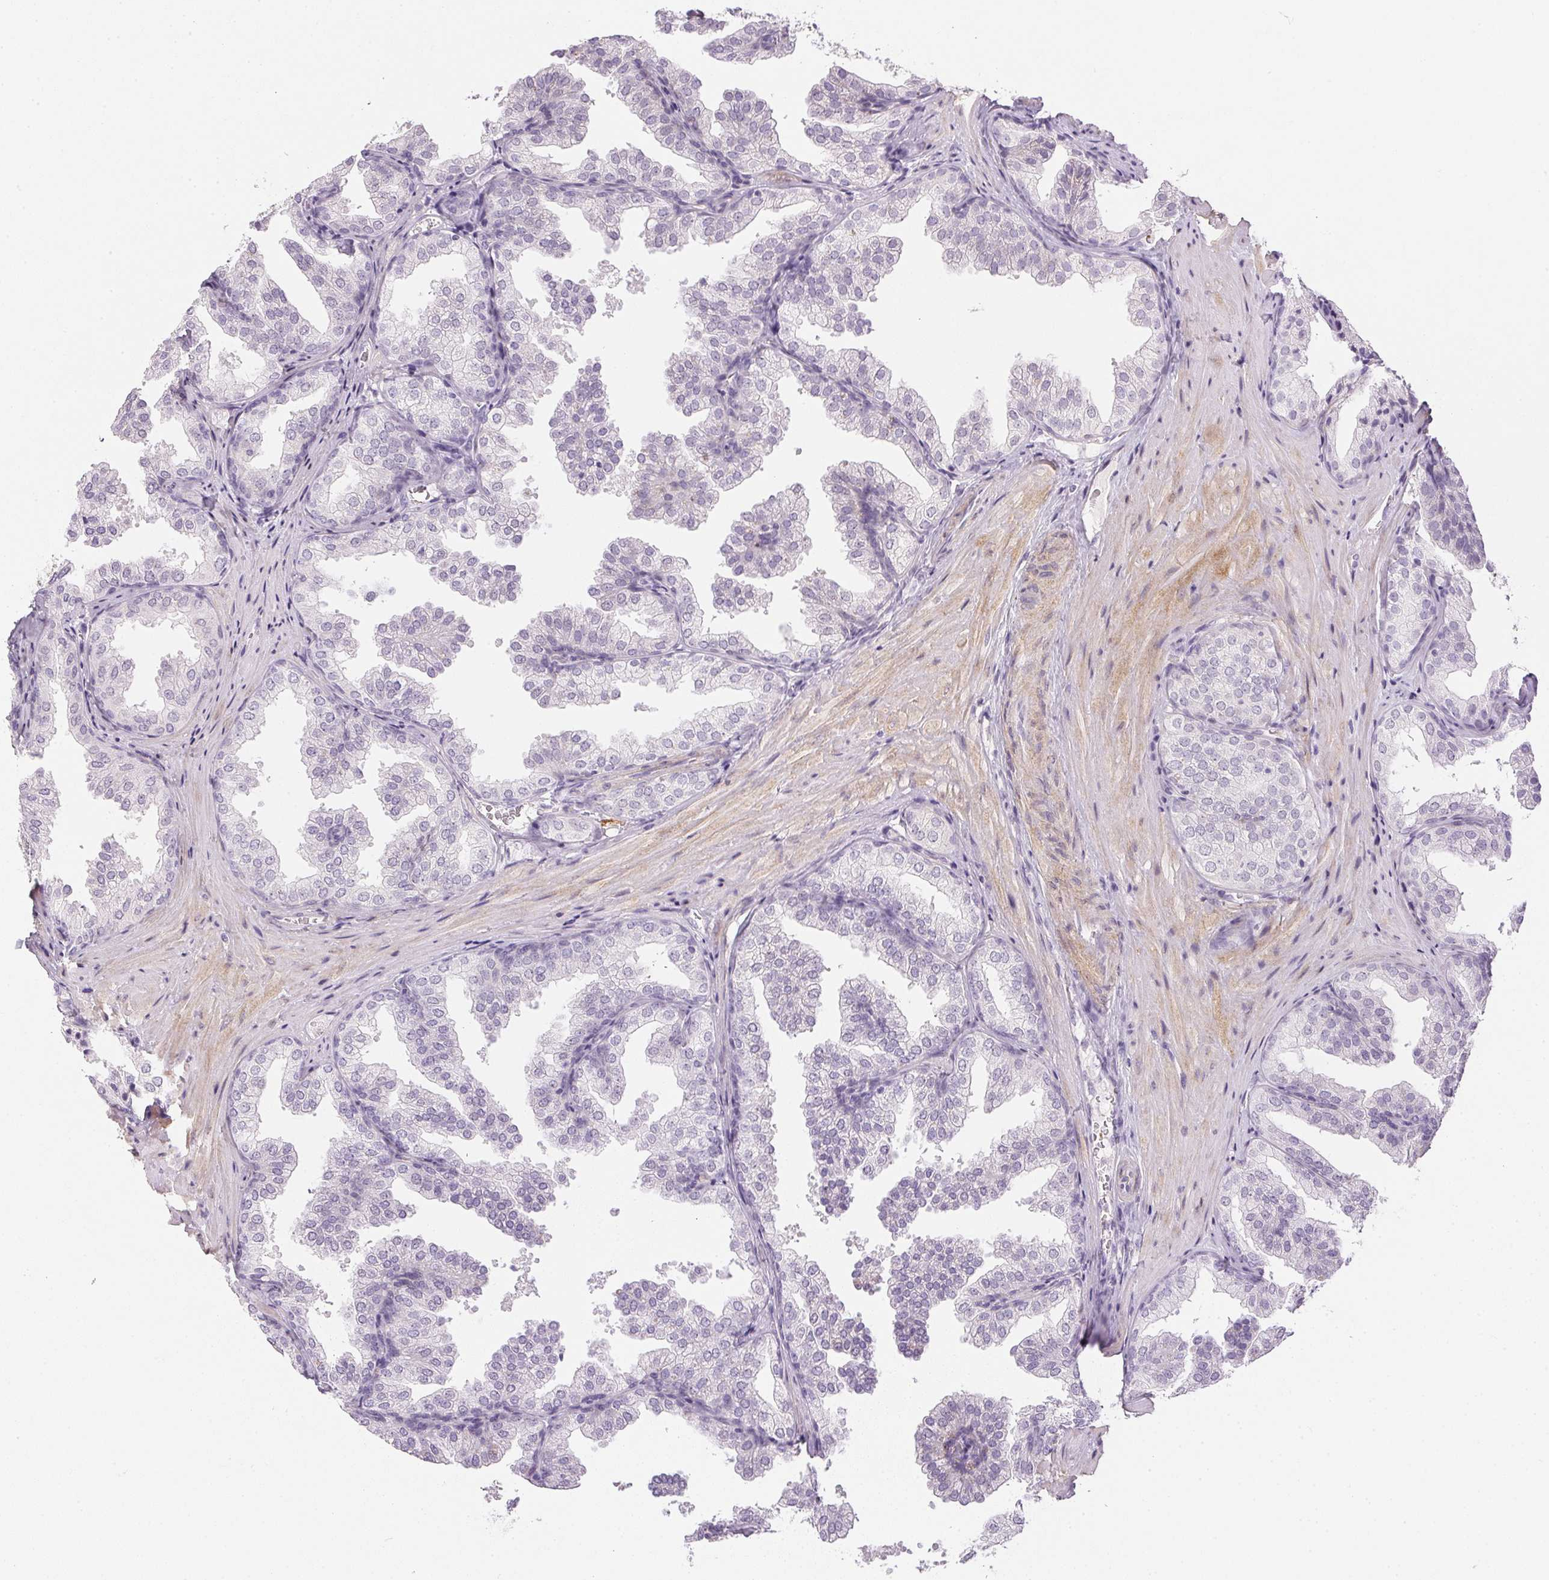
{"staining": {"intensity": "negative", "quantity": "none", "location": "none"}, "tissue": "prostate", "cell_type": "Glandular cells", "image_type": "normal", "snomed": [{"axis": "morphology", "description": "Normal tissue, NOS"}, {"axis": "topography", "description": "Prostate"}], "caption": "A micrograph of prostate stained for a protein reveals no brown staining in glandular cells. (Brightfield microscopy of DAB immunohistochemistry (IHC) at high magnification).", "gene": "PRL", "patient": {"sex": "male", "age": 37}}